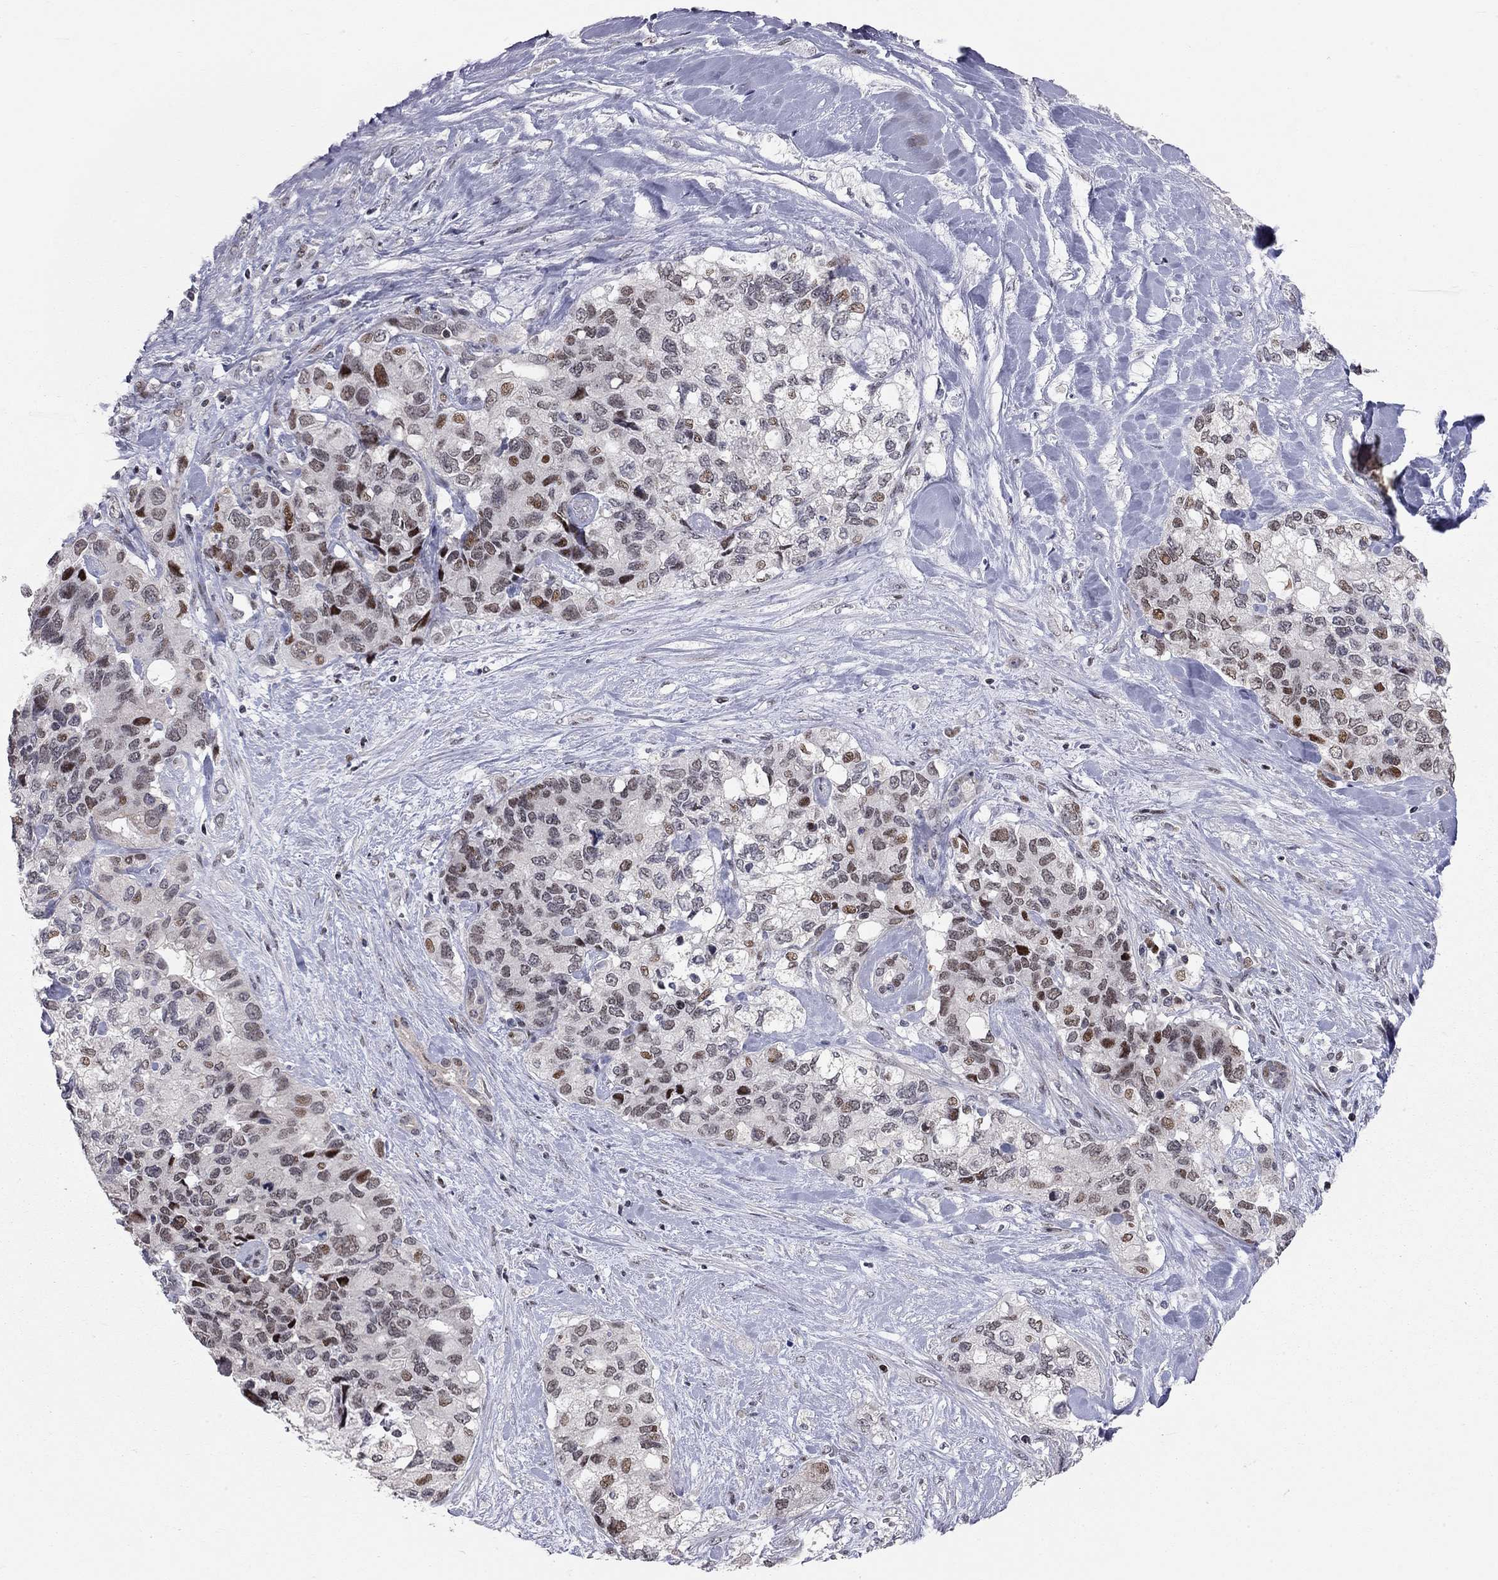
{"staining": {"intensity": "moderate", "quantity": "<25%", "location": "nuclear"}, "tissue": "pancreatic cancer", "cell_type": "Tumor cells", "image_type": "cancer", "snomed": [{"axis": "morphology", "description": "Adenocarcinoma, NOS"}, {"axis": "topography", "description": "Pancreas"}], "caption": "Human pancreatic adenocarcinoma stained with a brown dye reveals moderate nuclear positive staining in approximately <25% of tumor cells.", "gene": "HDAC3", "patient": {"sex": "female", "age": 56}}